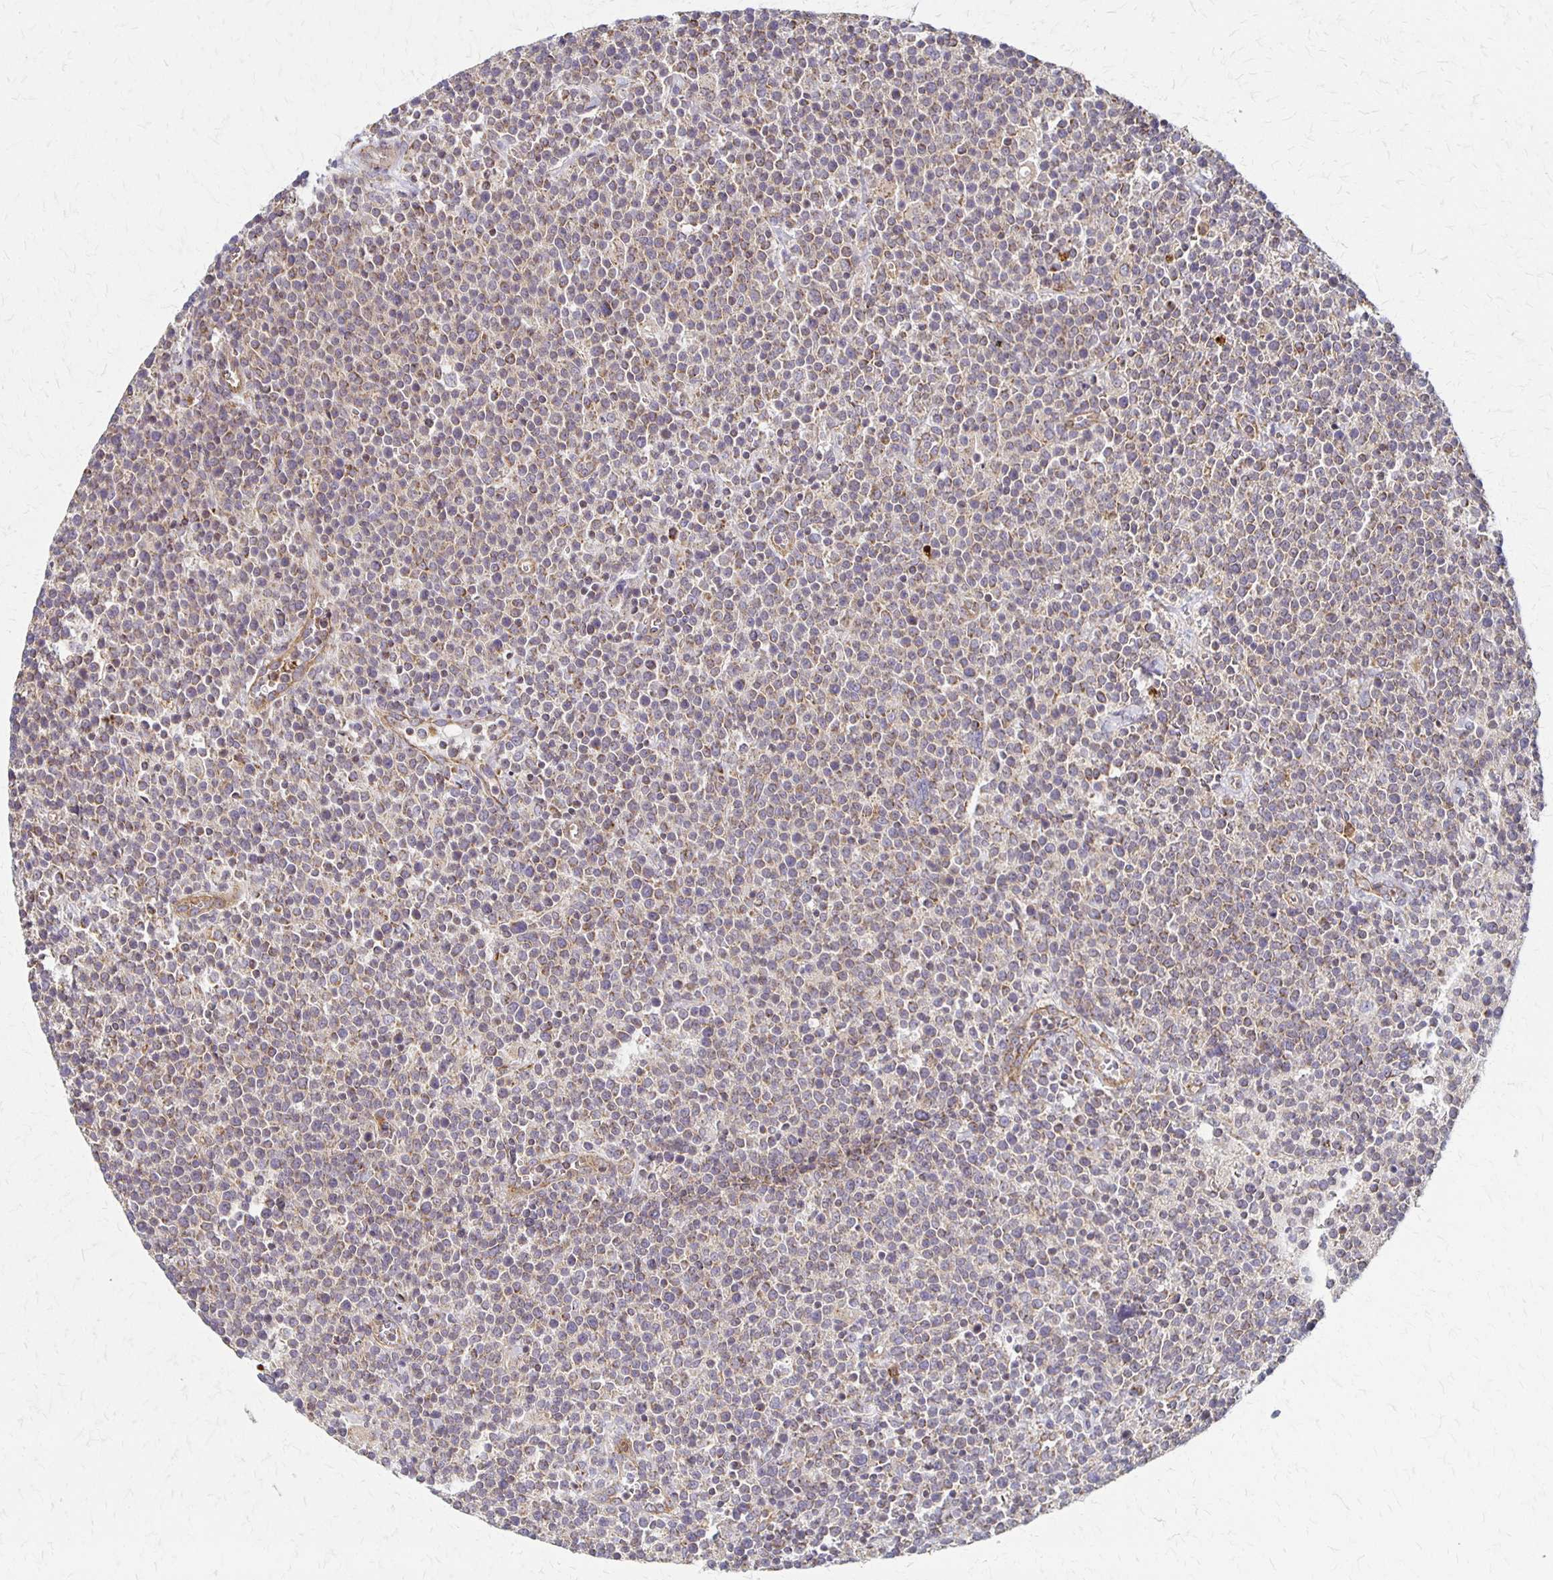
{"staining": {"intensity": "negative", "quantity": "none", "location": "none"}, "tissue": "lymphoma", "cell_type": "Tumor cells", "image_type": "cancer", "snomed": [{"axis": "morphology", "description": "Malignant lymphoma, non-Hodgkin's type, High grade"}, {"axis": "topography", "description": "Lymph node"}], "caption": "Tumor cells are negative for protein expression in human high-grade malignant lymphoma, non-Hodgkin's type.", "gene": "EIF4EBP2", "patient": {"sex": "male", "age": 61}}